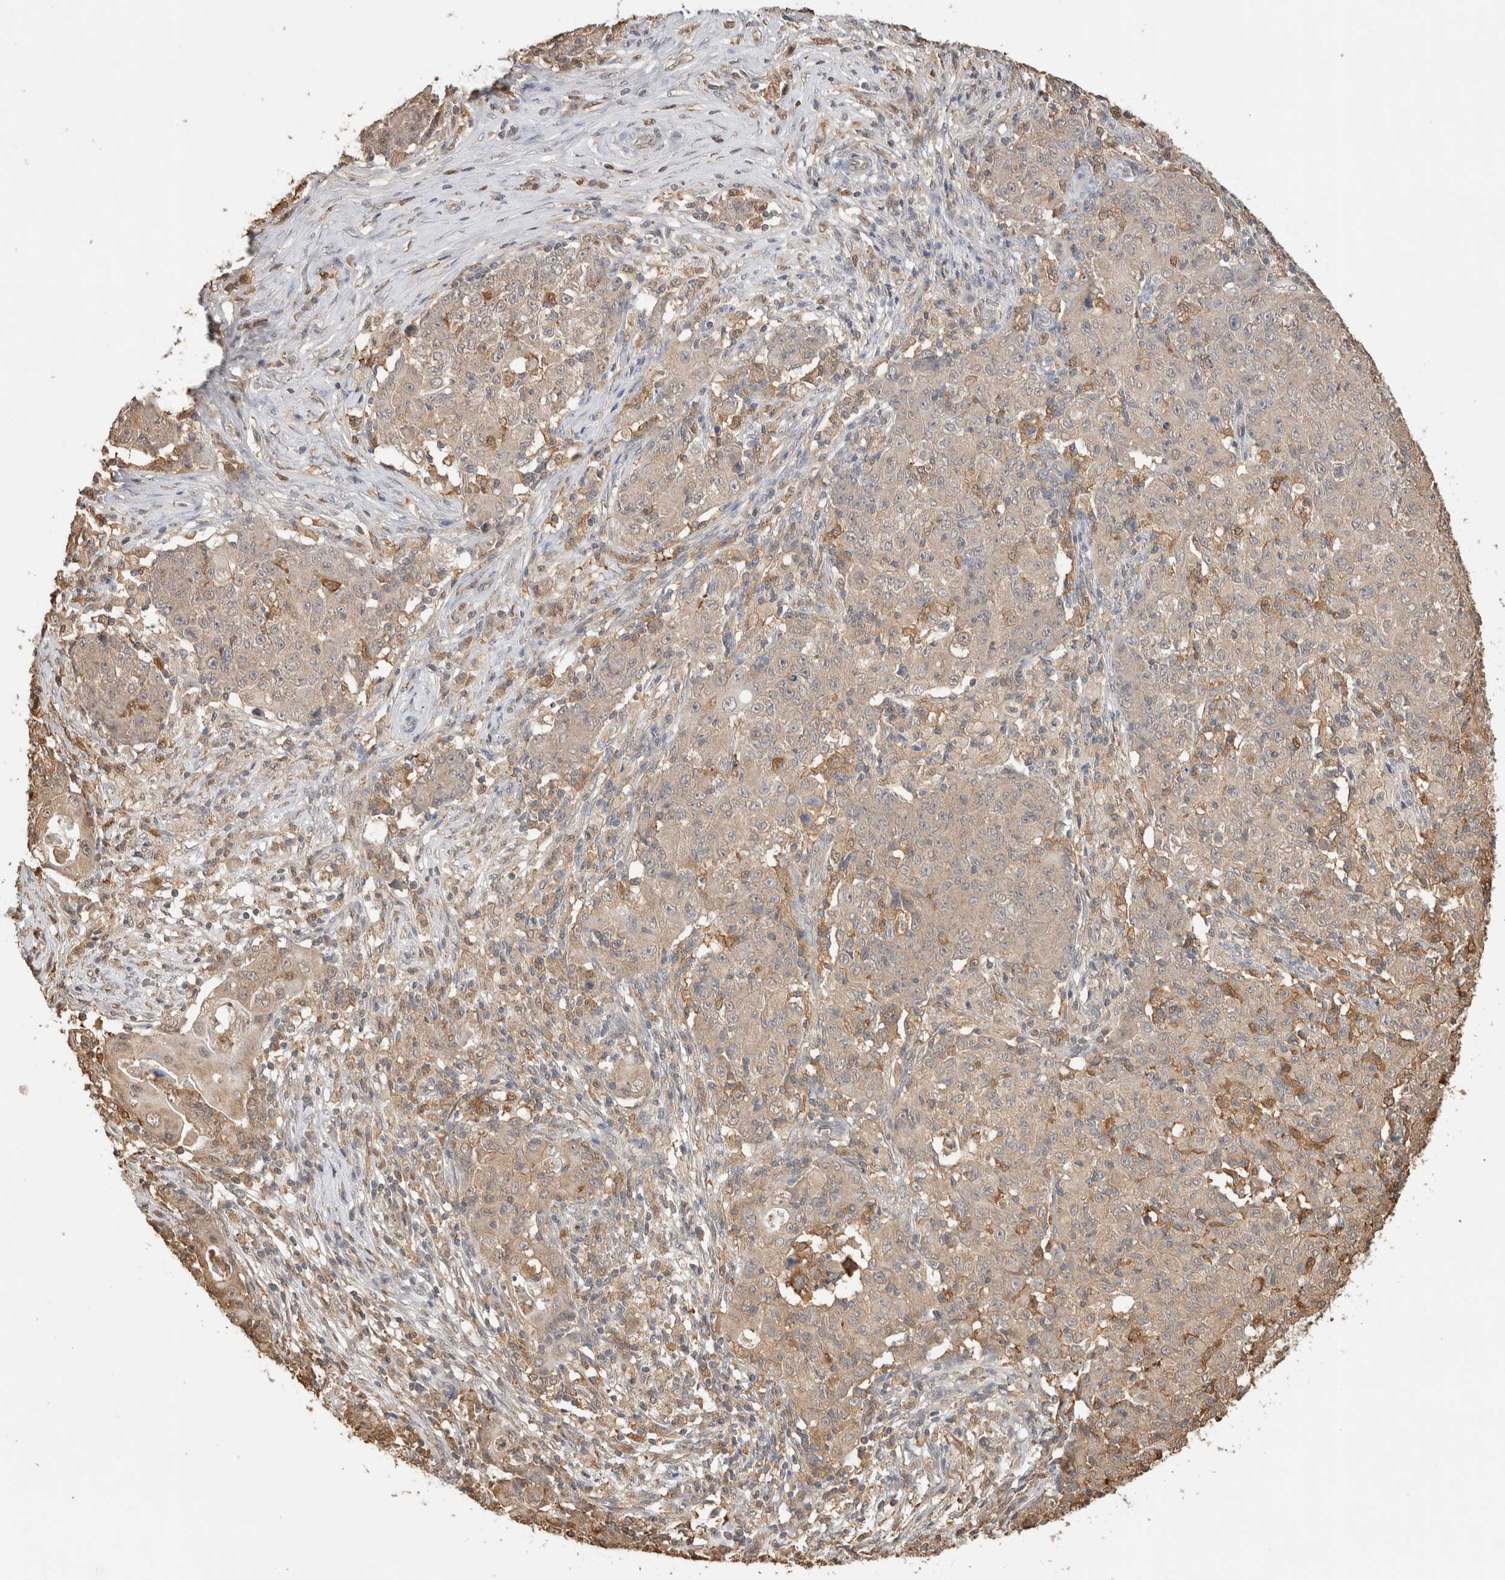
{"staining": {"intensity": "weak", "quantity": "<25%", "location": "cytoplasmic/membranous"}, "tissue": "ovarian cancer", "cell_type": "Tumor cells", "image_type": "cancer", "snomed": [{"axis": "morphology", "description": "Carcinoma, endometroid"}, {"axis": "topography", "description": "Ovary"}], "caption": "A high-resolution micrograph shows immunohistochemistry staining of ovarian endometroid carcinoma, which displays no significant positivity in tumor cells. Brightfield microscopy of immunohistochemistry (IHC) stained with DAB (3,3'-diaminobenzidine) (brown) and hematoxylin (blue), captured at high magnification.", "gene": "YWHAH", "patient": {"sex": "female", "age": 42}}